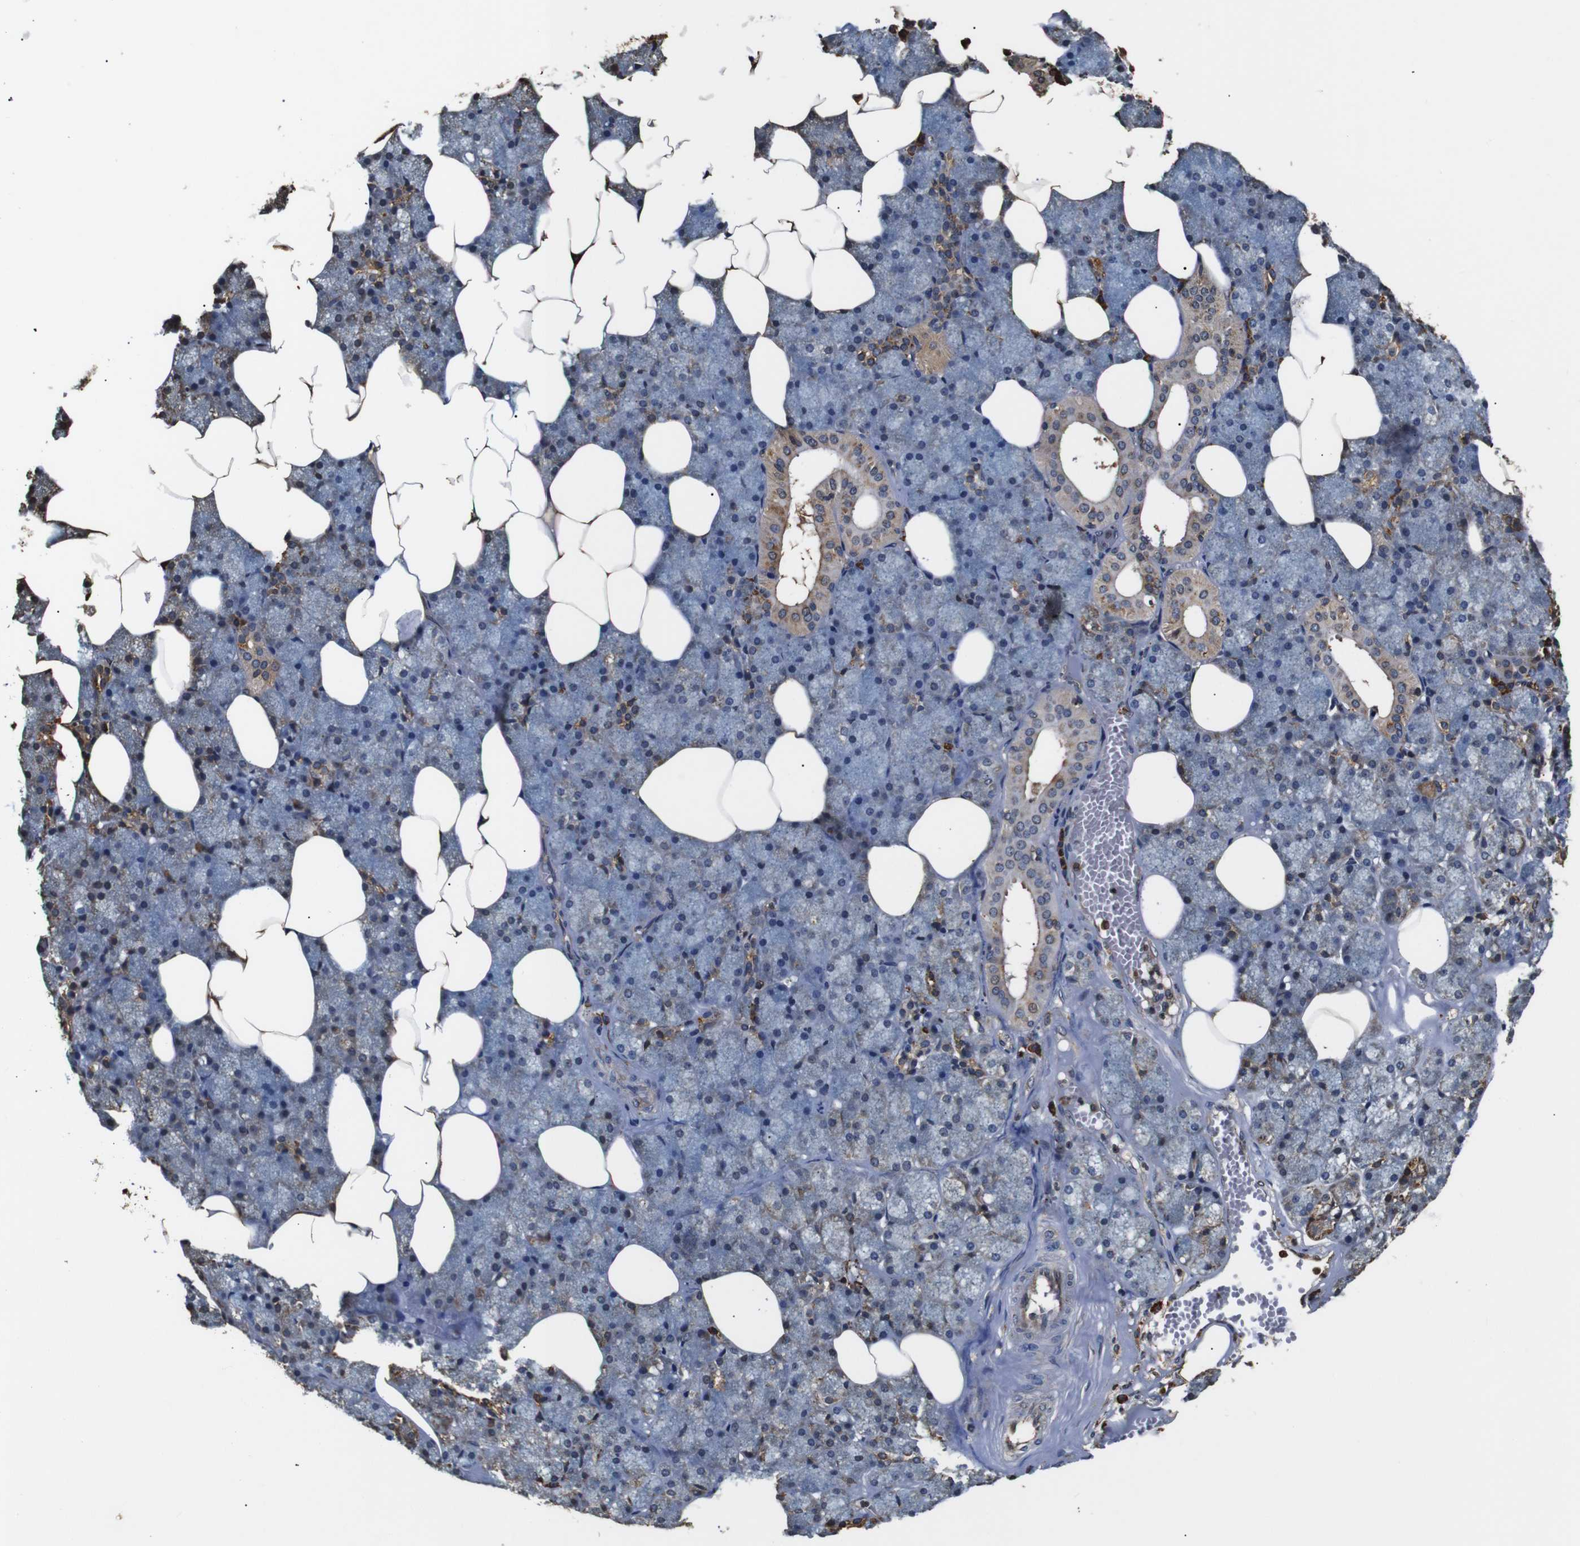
{"staining": {"intensity": "moderate", "quantity": "25%-75%", "location": "cytoplasmic/membranous"}, "tissue": "salivary gland", "cell_type": "Glandular cells", "image_type": "normal", "snomed": [{"axis": "morphology", "description": "Normal tissue, NOS"}, {"axis": "topography", "description": "Salivary gland"}], "caption": "Benign salivary gland displays moderate cytoplasmic/membranous positivity in about 25%-75% of glandular cells, visualized by immunohistochemistry.", "gene": "HHIP", "patient": {"sex": "male", "age": 62}}